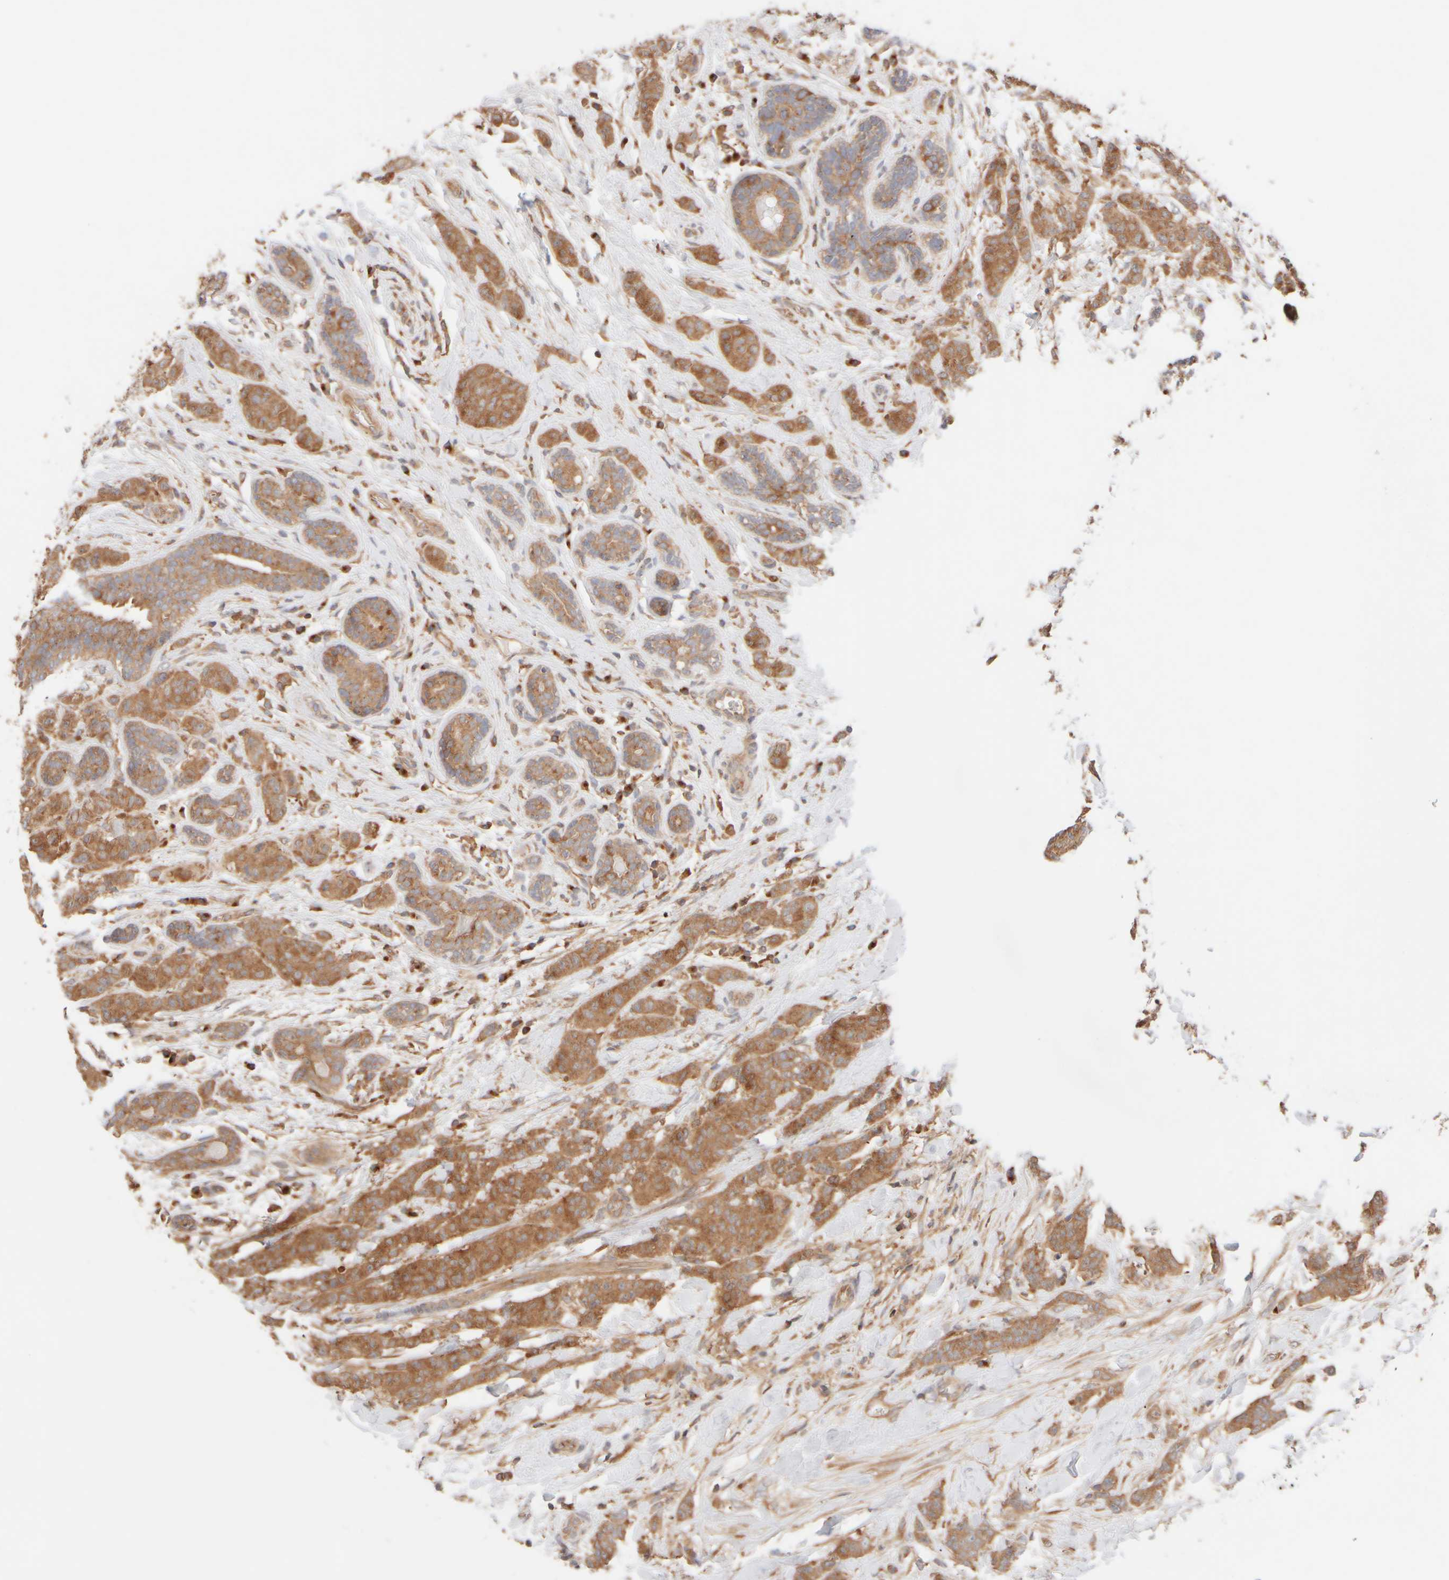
{"staining": {"intensity": "moderate", "quantity": ">75%", "location": "cytoplasmic/membranous"}, "tissue": "breast cancer", "cell_type": "Tumor cells", "image_type": "cancer", "snomed": [{"axis": "morphology", "description": "Normal tissue, NOS"}, {"axis": "morphology", "description": "Duct carcinoma"}, {"axis": "topography", "description": "Breast"}], "caption": "Breast infiltrating ductal carcinoma was stained to show a protein in brown. There is medium levels of moderate cytoplasmic/membranous staining in about >75% of tumor cells. The protein is shown in brown color, while the nuclei are stained blue.", "gene": "RABEP1", "patient": {"sex": "female", "age": 40}}